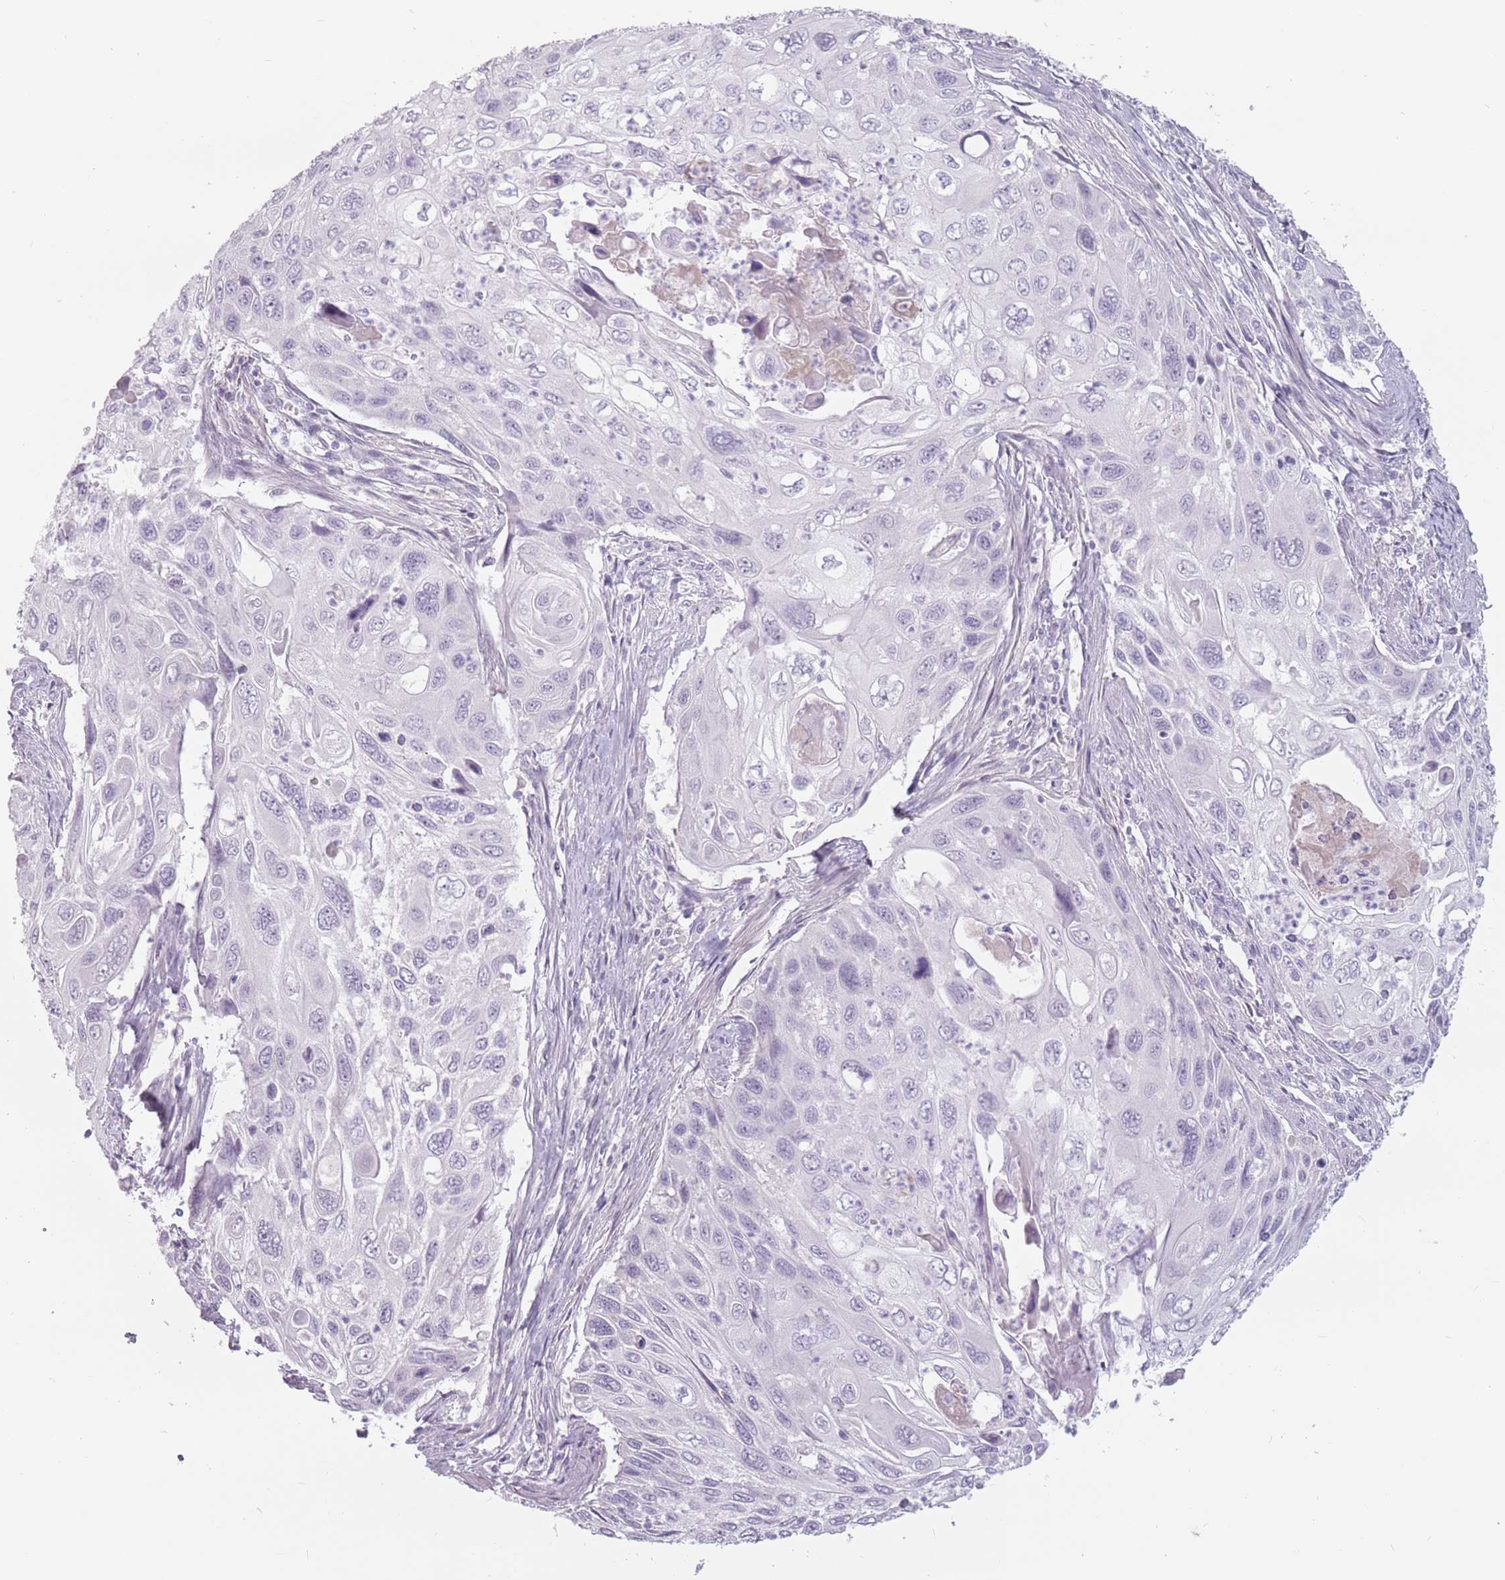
{"staining": {"intensity": "negative", "quantity": "none", "location": "none"}, "tissue": "cervical cancer", "cell_type": "Tumor cells", "image_type": "cancer", "snomed": [{"axis": "morphology", "description": "Squamous cell carcinoma, NOS"}, {"axis": "topography", "description": "Cervix"}], "caption": "Micrograph shows no protein positivity in tumor cells of cervical cancer tissue.", "gene": "CEP19", "patient": {"sex": "female", "age": 70}}